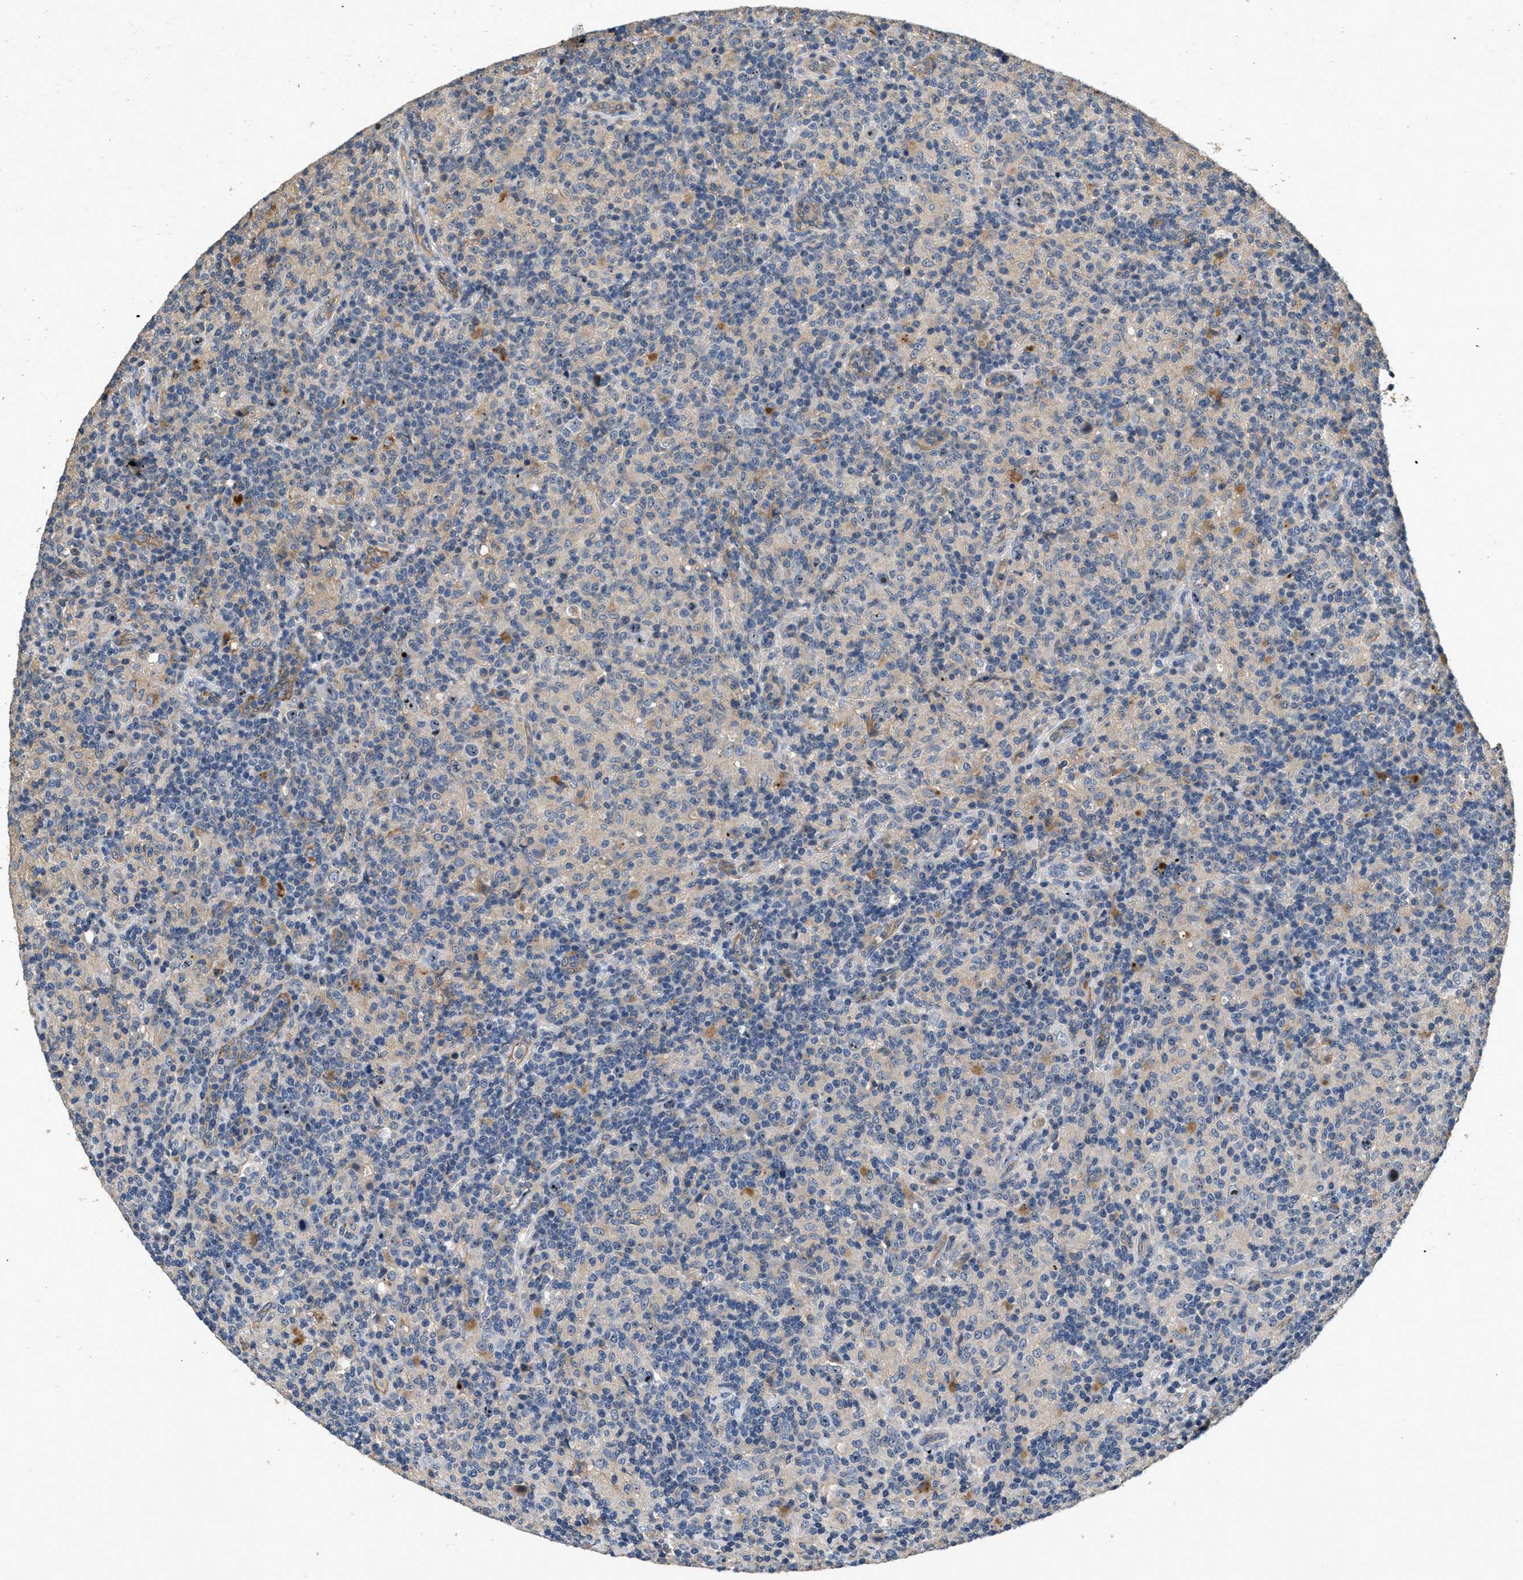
{"staining": {"intensity": "moderate", "quantity": "<25%", "location": "nuclear"}, "tissue": "lymphoma", "cell_type": "Tumor cells", "image_type": "cancer", "snomed": [{"axis": "morphology", "description": "Hodgkin's disease, NOS"}, {"axis": "topography", "description": "Lymph node"}], "caption": "Immunohistochemical staining of human lymphoma demonstrates moderate nuclear protein staining in about <25% of tumor cells.", "gene": "OSMR", "patient": {"sex": "male", "age": 70}}